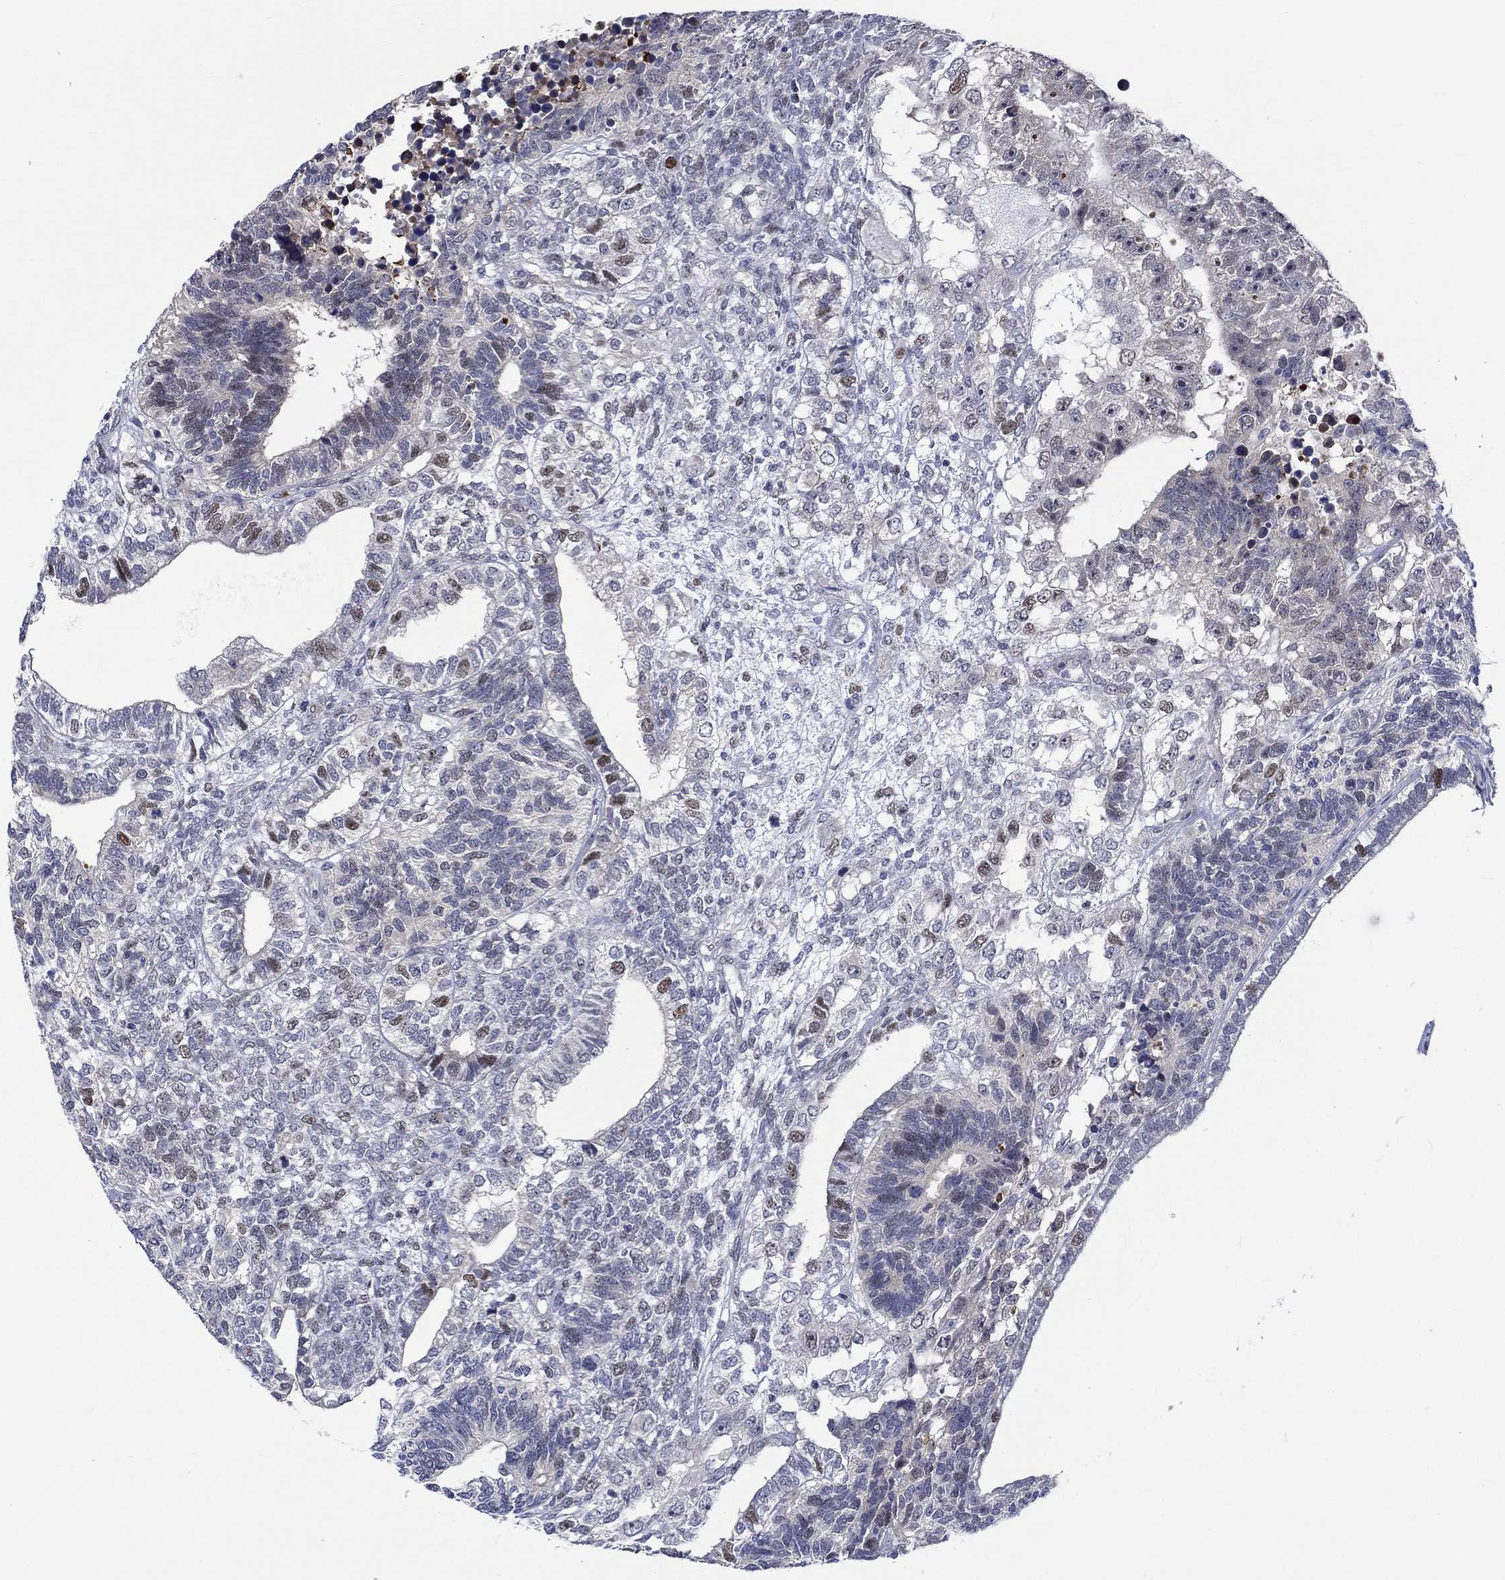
{"staining": {"intensity": "moderate", "quantity": "<25%", "location": "nuclear"}, "tissue": "testis cancer", "cell_type": "Tumor cells", "image_type": "cancer", "snomed": [{"axis": "morphology", "description": "Seminoma, NOS"}, {"axis": "morphology", "description": "Carcinoma, Embryonal, NOS"}, {"axis": "topography", "description": "Testis"}], "caption": "Testis cancer (embryonal carcinoma) stained with a protein marker displays moderate staining in tumor cells.", "gene": "E2F8", "patient": {"sex": "male", "age": 41}}